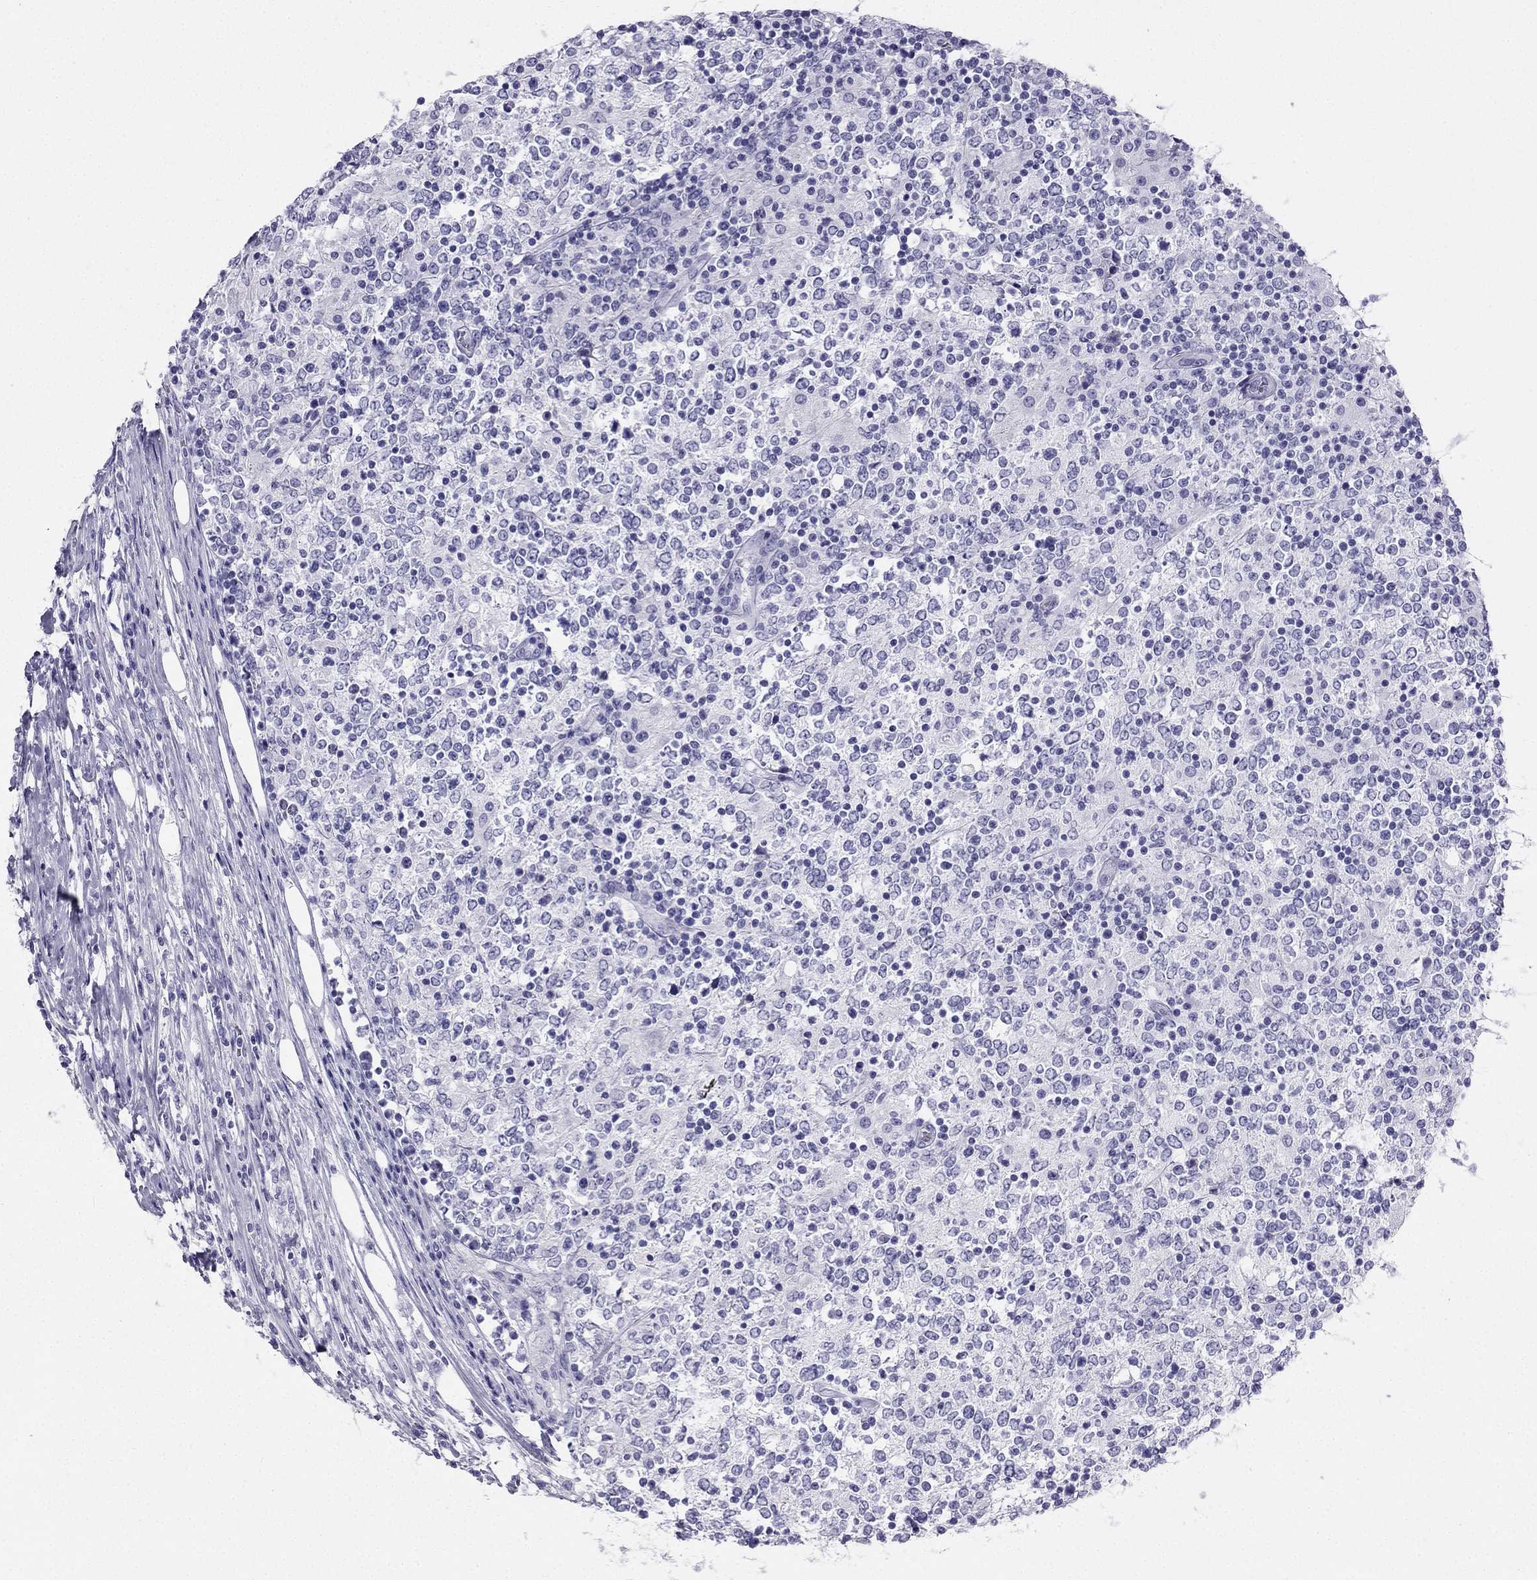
{"staining": {"intensity": "negative", "quantity": "none", "location": "none"}, "tissue": "lymphoma", "cell_type": "Tumor cells", "image_type": "cancer", "snomed": [{"axis": "morphology", "description": "Malignant lymphoma, non-Hodgkin's type, High grade"}, {"axis": "topography", "description": "Lymph node"}], "caption": "Lymphoma stained for a protein using immunohistochemistry (IHC) displays no positivity tumor cells.", "gene": "TFF3", "patient": {"sex": "female", "age": 84}}